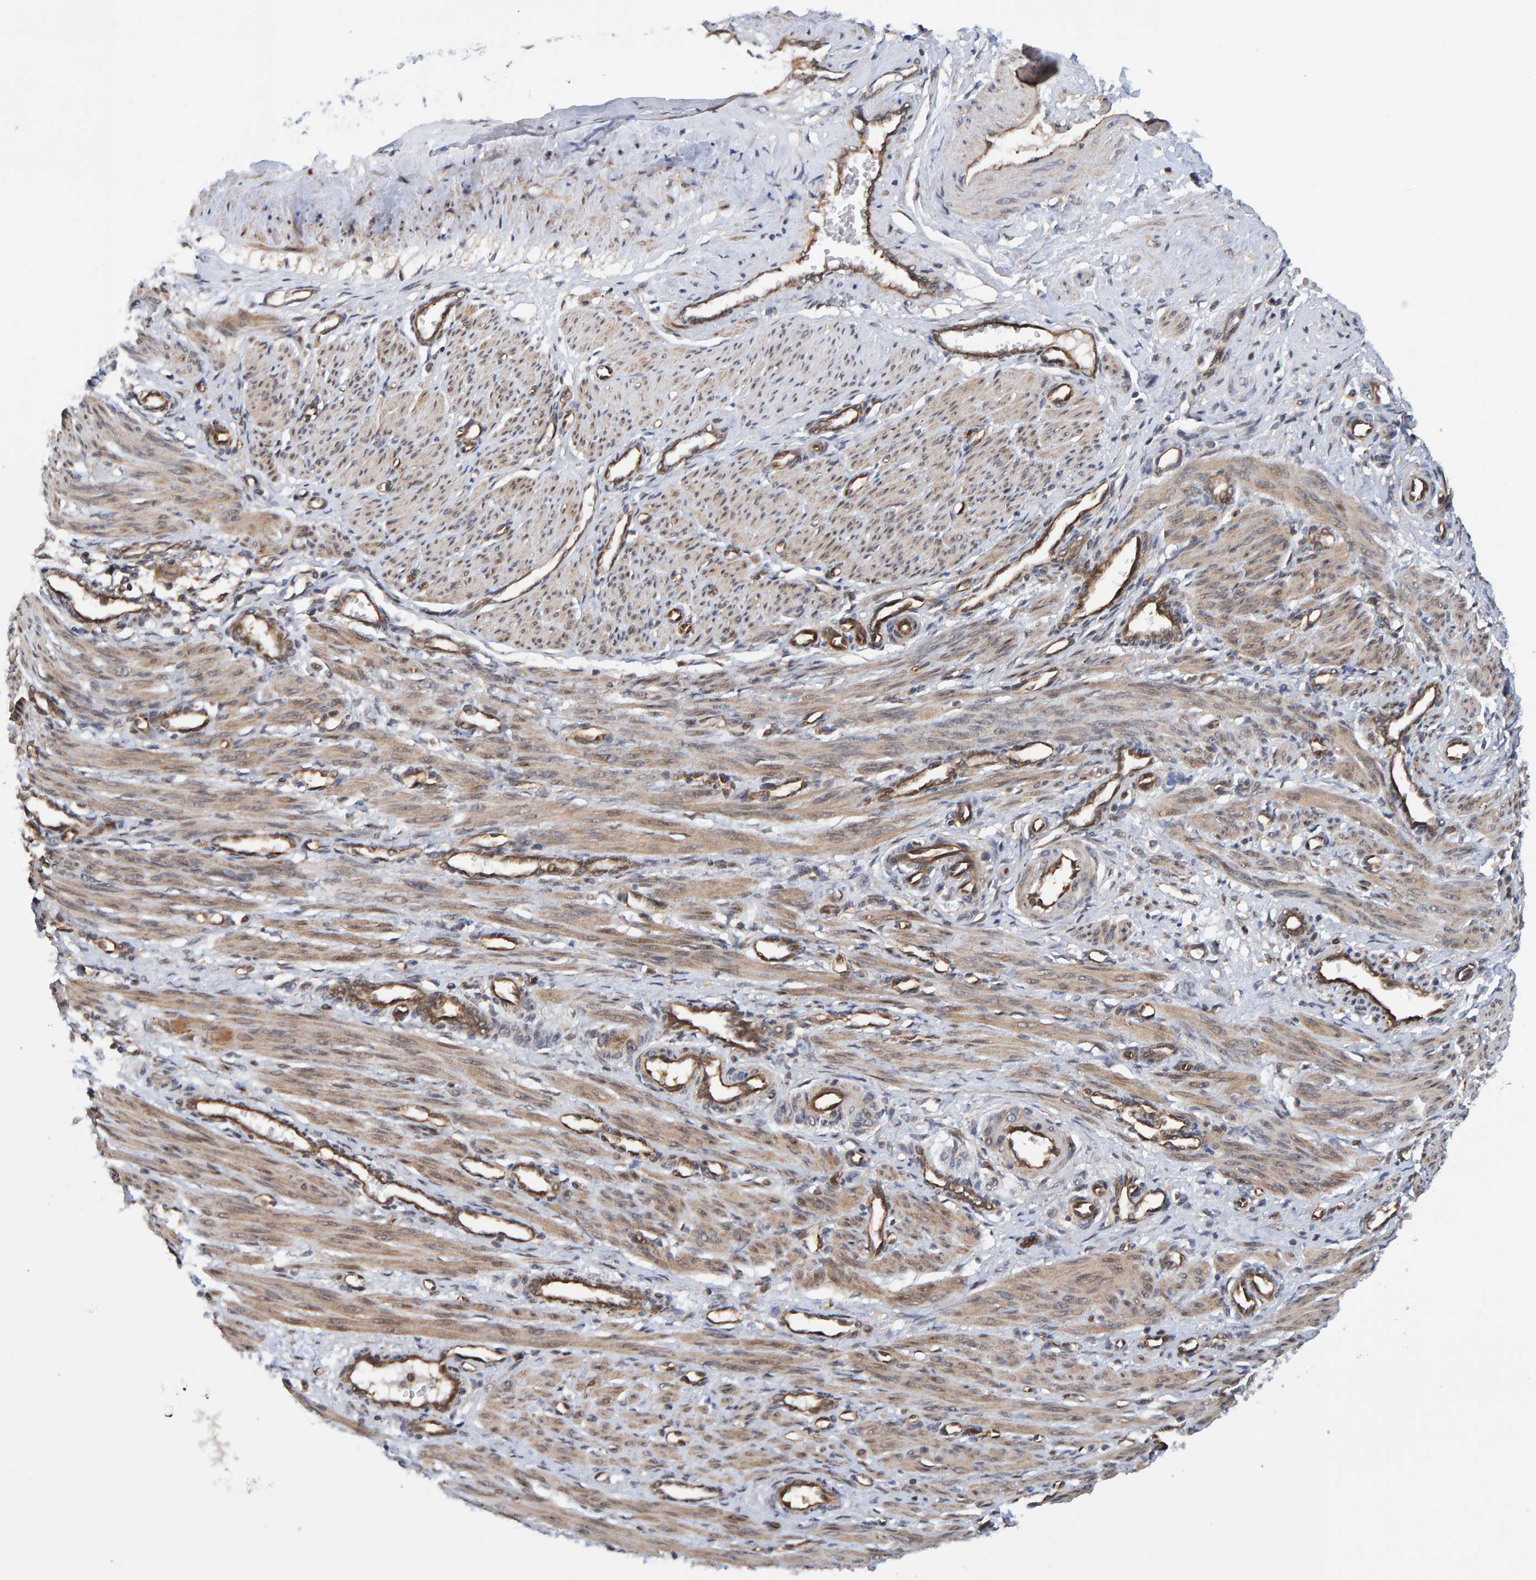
{"staining": {"intensity": "moderate", "quantity": ">75%", "location": "cytoplasmic/membranous"}, "tissue": "smooth muscle", "cell_type": "Smooth muscle cells", "image_type": "normal", "snomed": [{"axis": "morphology", "description": "Normal tissue, NOS"}, {"axis": "topography", "description": "Endometrium"}], "caption": "The image exhibits immunohistochemical staining of unremarkable smooth muscle. There is moderate cytoplasmic/membranous staining is seen in approximately >75% of smooth muscle cells. (DAB = brown stain, brightfield microscopy at high magnification).", "gene": "SCRN2", "patient": {"sex": "female", "age": 33}}